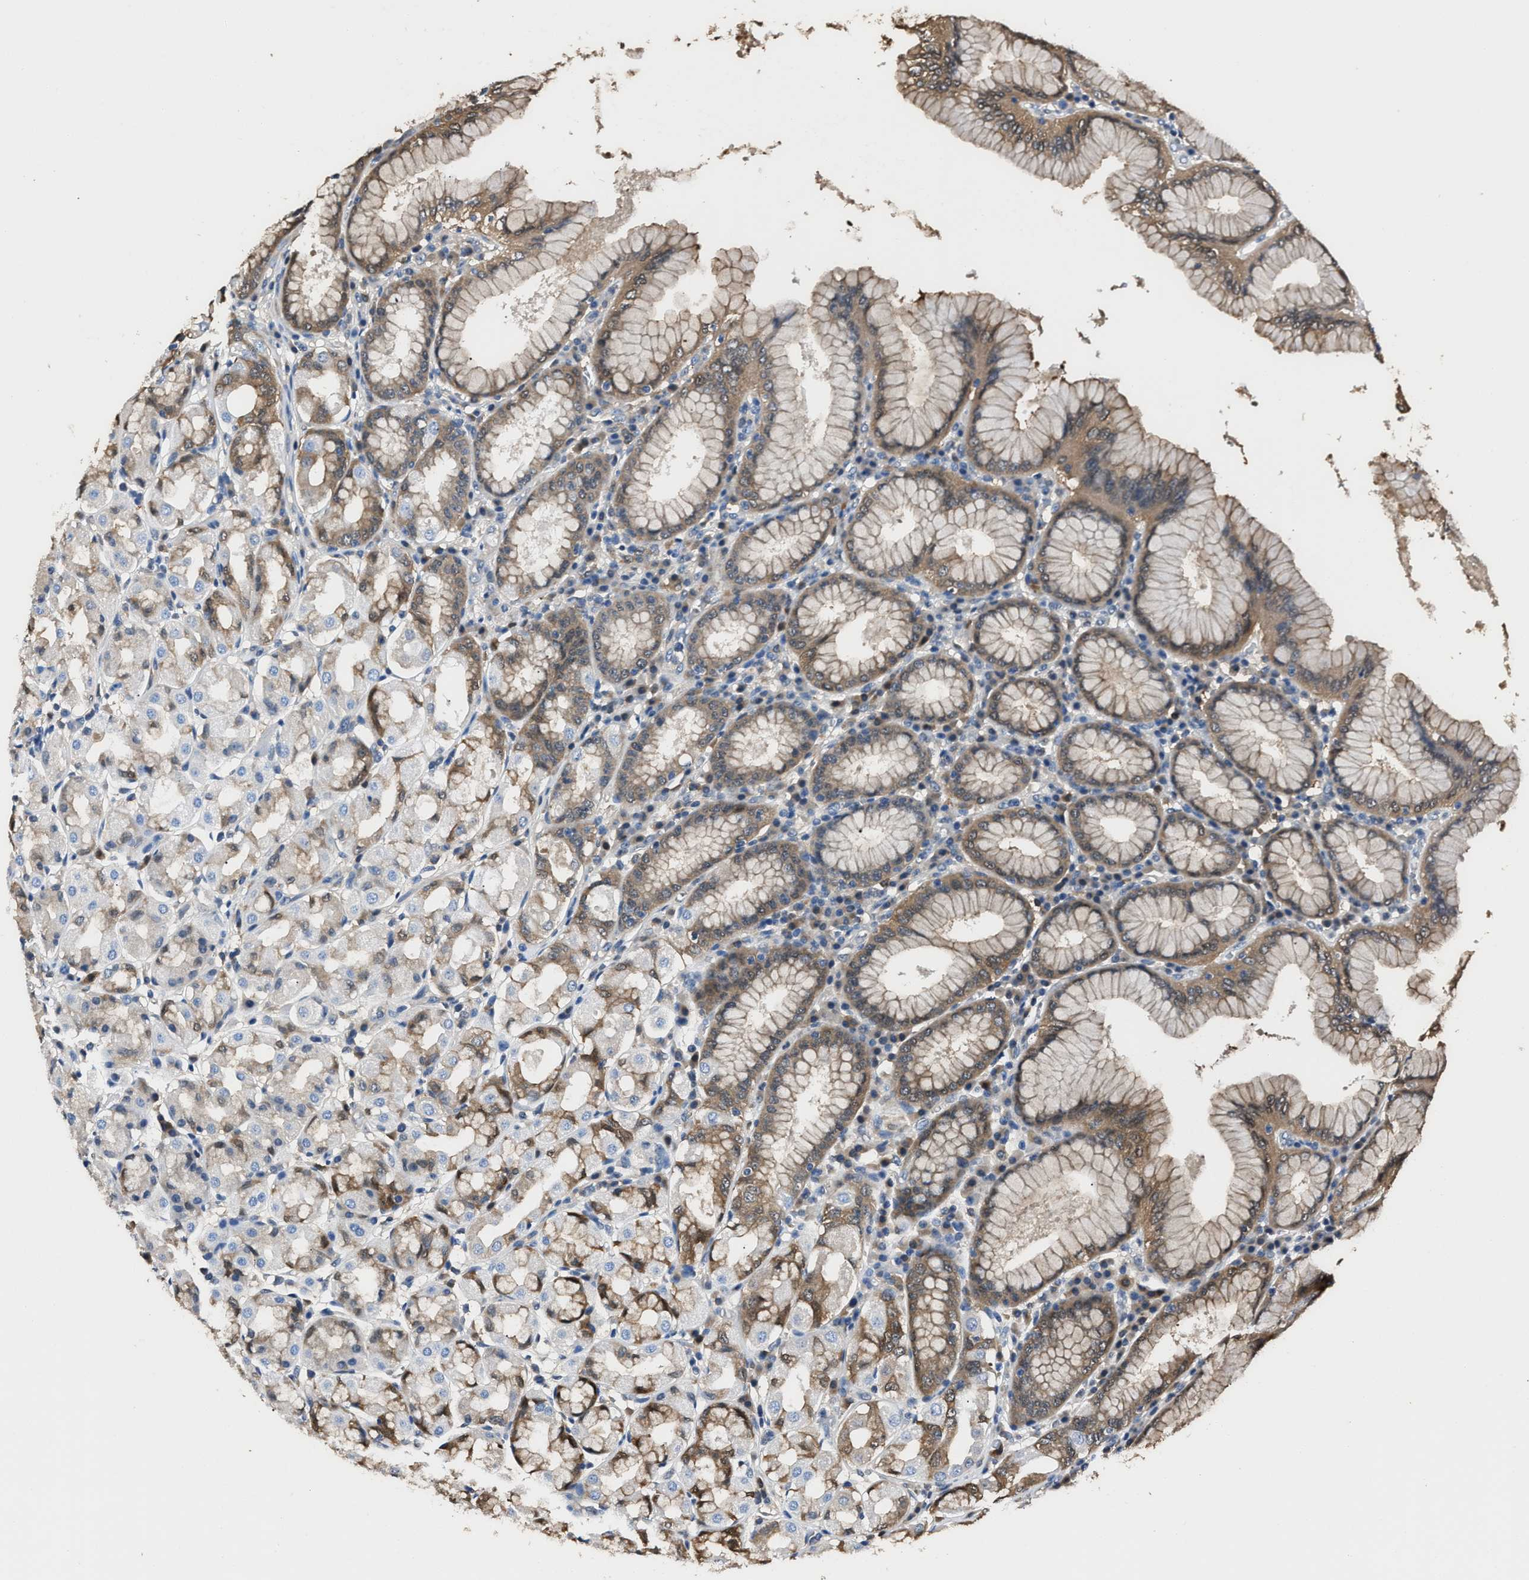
{"staining": {"intensity": "moderate", "quantity": "25%-75%", "location": "cytoplasmic/membranous"}, "tissue": "stomach", "cell_type": "Glandular cells", "image_type": "normal", "snomed": [{"axis": "morphology", "description": "Normal tissue, NOS"}, {"axis": "topography", "description": "Stomach"}, {"axis": "topography", "description": "Stomach, lower"}], "caption": "Glandular cells display medium levels of moderate cytoplasmic/membranous staining in approximately 25%-75% of cells in normal human stomach.", "gene": "GSTP1", "patient": {"sex": "female", "age": 56}}